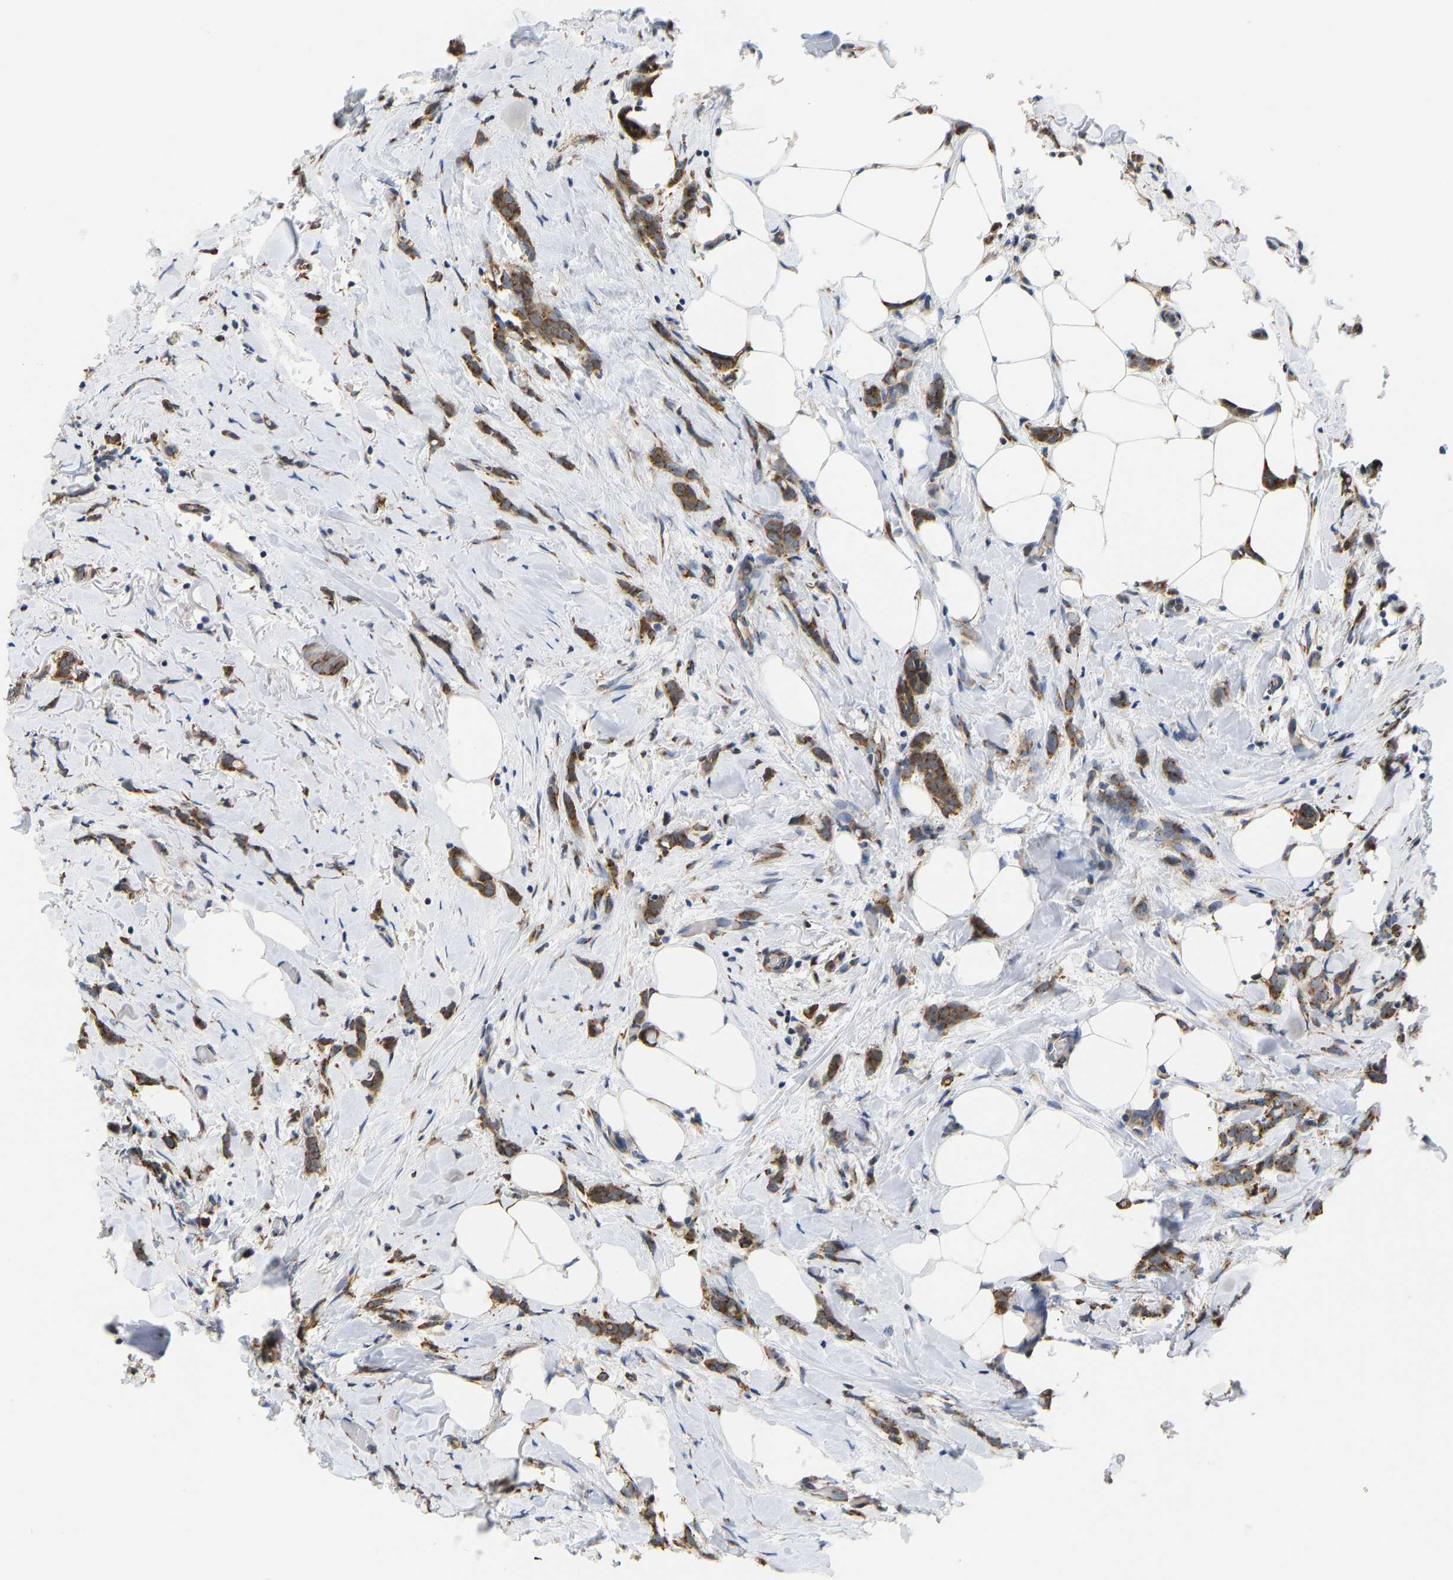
{"staining": {"intensity": "moderate", "quantity": ">75%", "location": "cytoplasmic/membranous"}, "tissue": "breast cancer", "cell_type": "Tumor cells", "image_type": "cancer", "snomed": [{"axis": "morphology", "description": "Lobular carcinoma, in situ"}, {"axis": "morphology", "description": "Lobular carcinoma"}, {"axis": "topography", "description": "Breast"}], "caption": "Breast lobular carcinoma tissue reveals moderate cytoplasmic/membranous expression in about >75% of tumor cells, visualized by immunohistochemistry. Using DAB (brown) and hematoxylin (blue) stains, captured at high magnification using brightfield microscopy.", "gene": "YIPF4", "patient": {"sex": "female", "age": 41}}